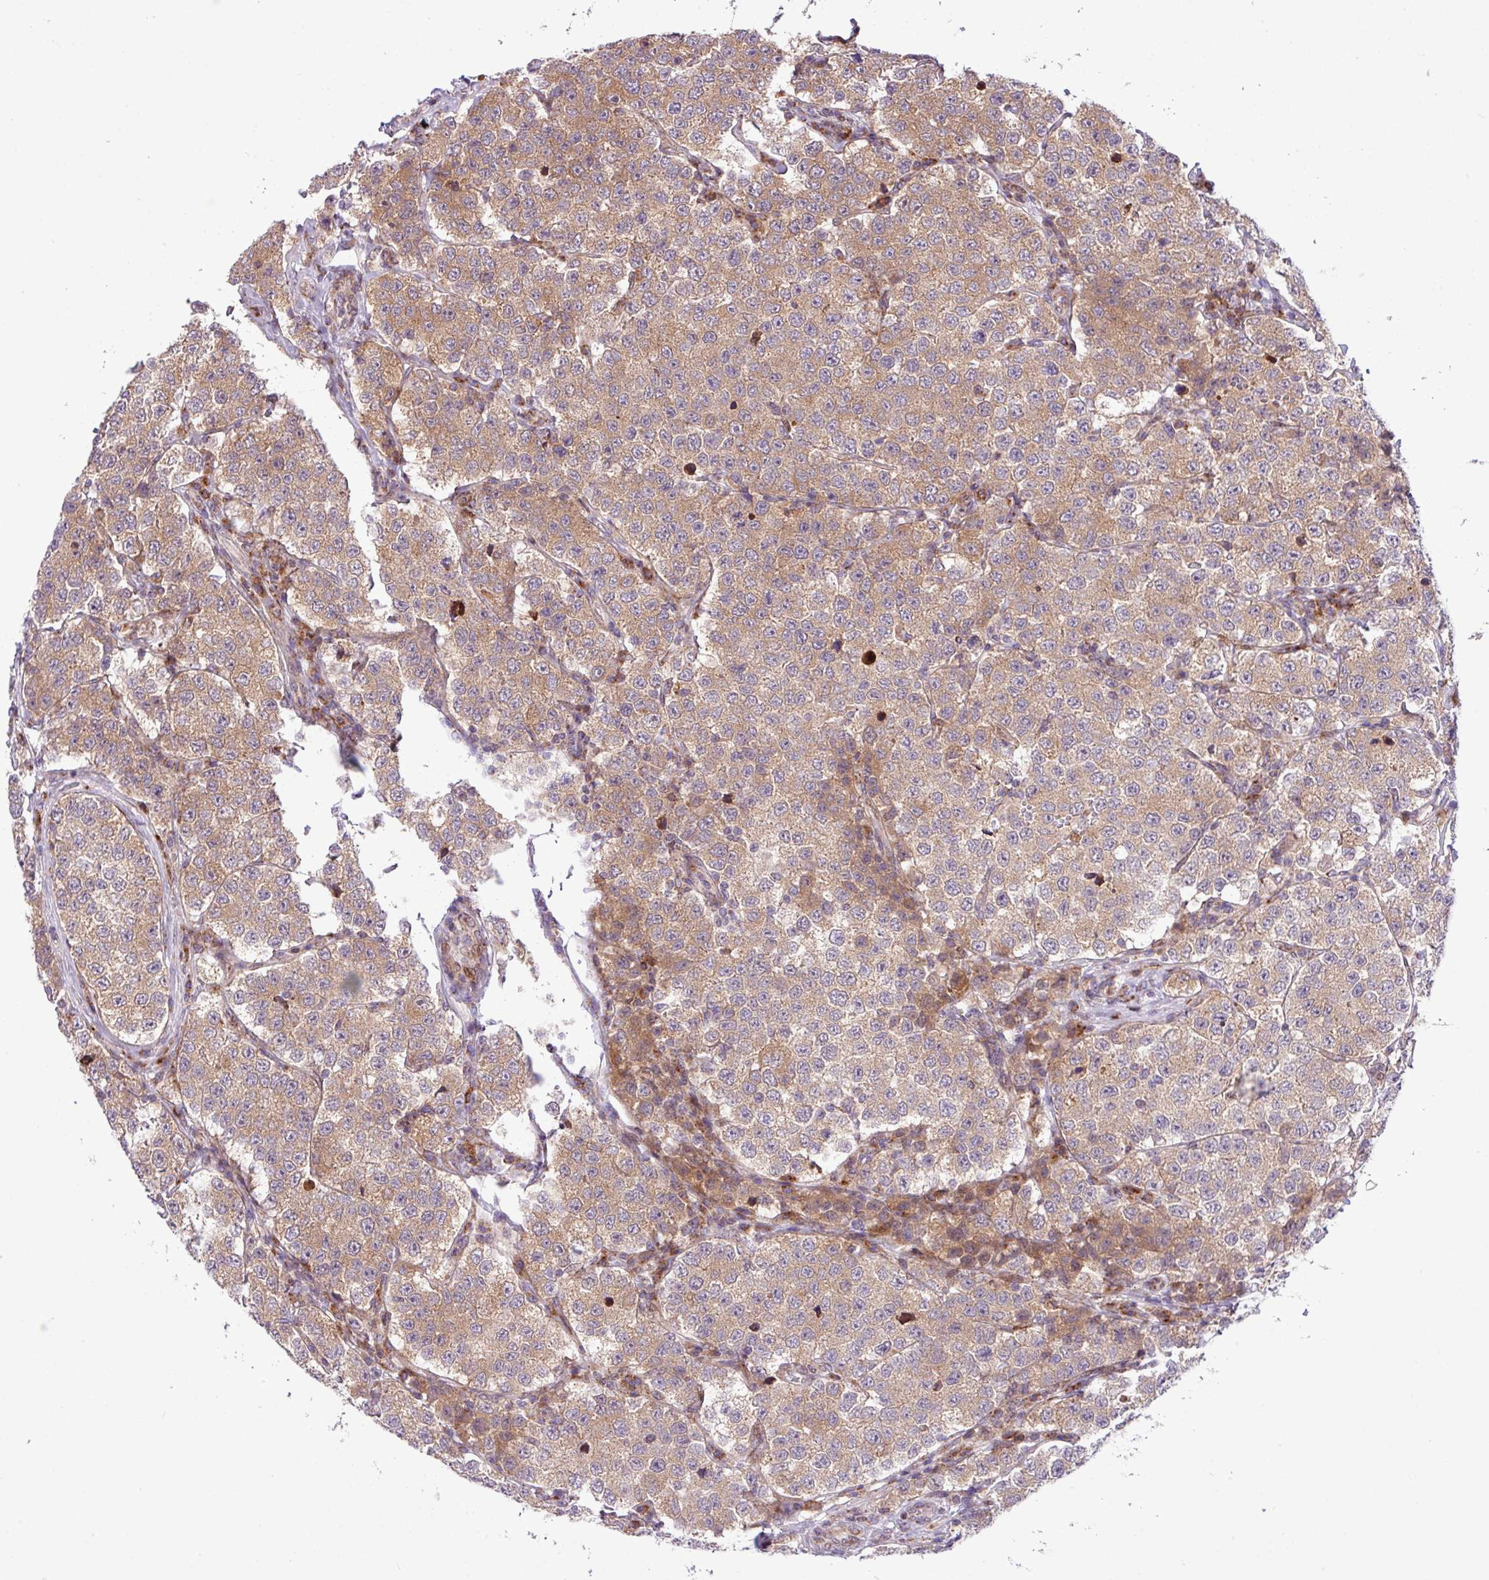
{"staining": {"intensity": "moderate", "quantity": ">75%", "location": "cytoplasmic/membranous"}, "tissue": "testis cancer", "cell_type": "Tumor cells", "image_type": "cancer", "snomed": [{"axis": "morphology", "description": "Seminoma, NOS"}, {"axis": "topography", "description": "Testis"}], "caption": "Testis seminoma was stained to show a protein in brown. There is medium levels of moderate cytoplasmic/membranous positivity in approximately >75% of tumor cells.", "gene": "B3GNT9", "patient": {"sex": "male", "age": 34}}